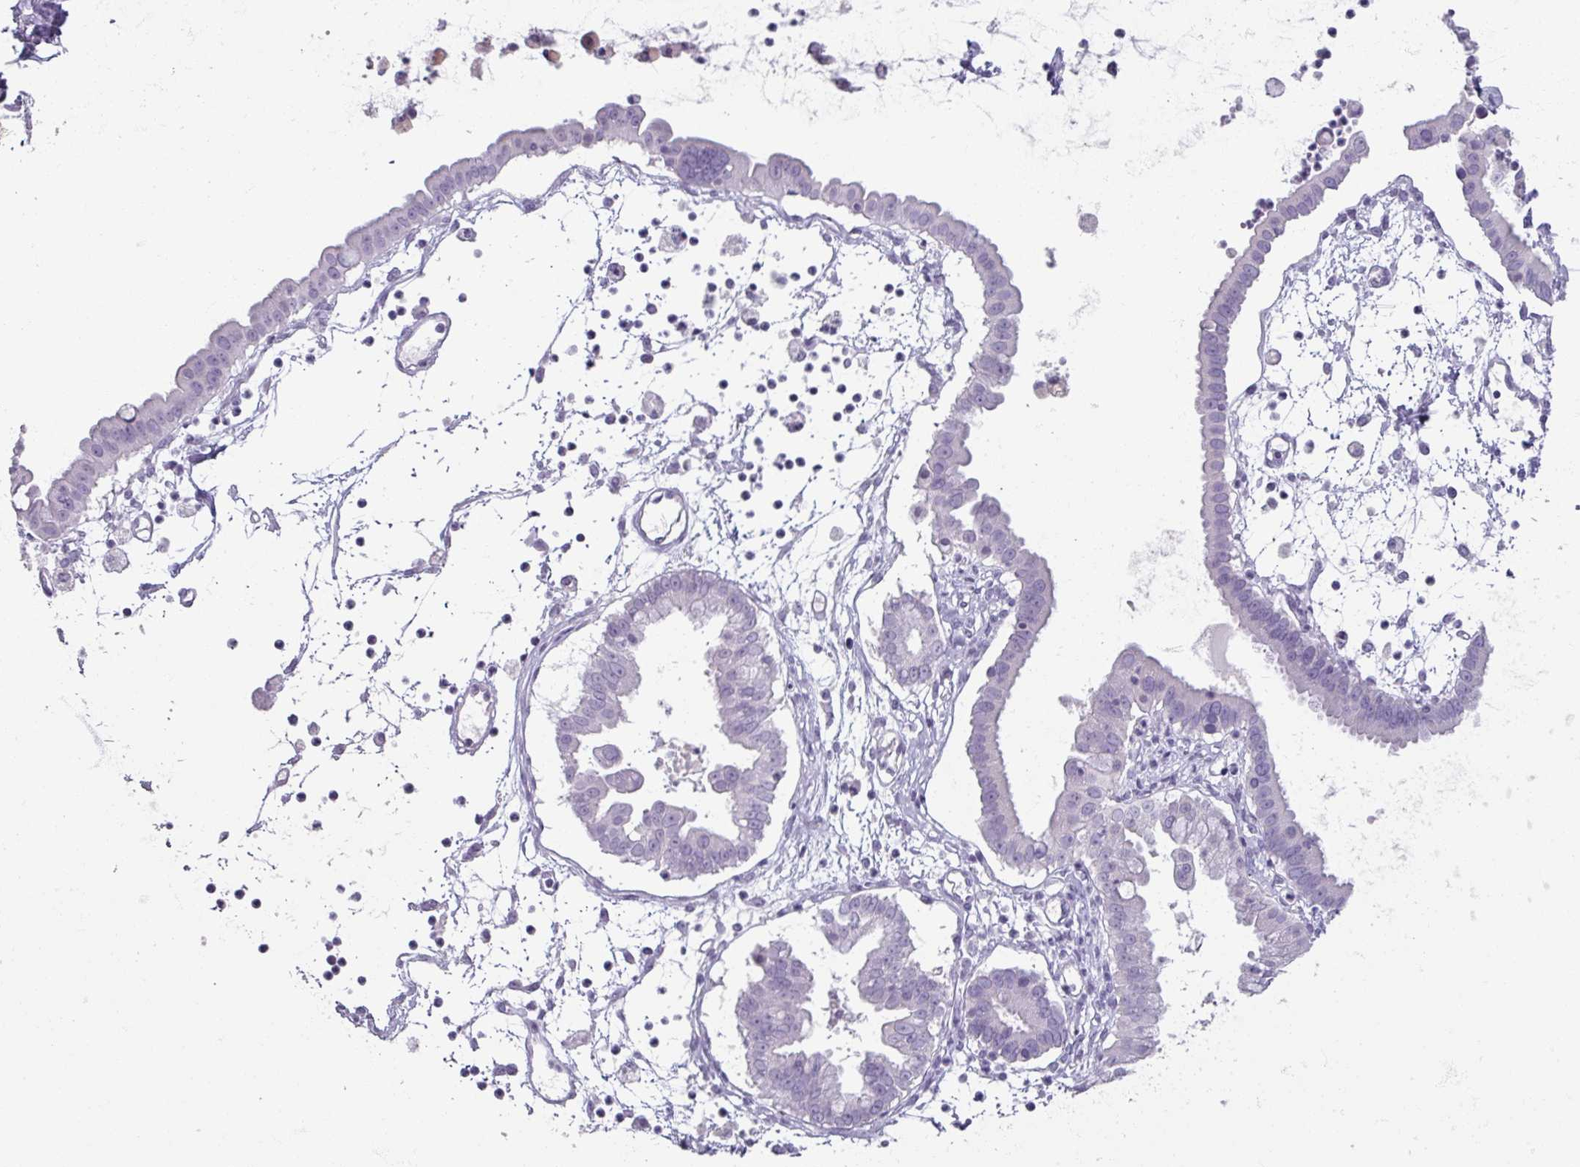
{"staining": {"intensity": "negative", "quantity": "none", "location": "none"}, "tissue": "ovarian cancer", "cell_type": "Tumor cells", "image_type": "cancer", "snomed": [{"axis": "morphology", "description": "Cystadenocarcinoma, mucinous, NOS"}, {"axis": "topography", "description": "Ovary"}], "caption": "This image is of ovarian cancer stained with immunohistochemistry (IHC) to label a protein in brown with the nuclei are counter-stained blue. There is no staining in tumor cells. The staining was performed using DAB (3,3'-diaminobenzidine) to visualize the protein expression in brown, while the nuclei were stained in blue with hematoxylin (Magnification: 20x).", "gene": "TG", "patient": {"sex": "female", "age": 61}}